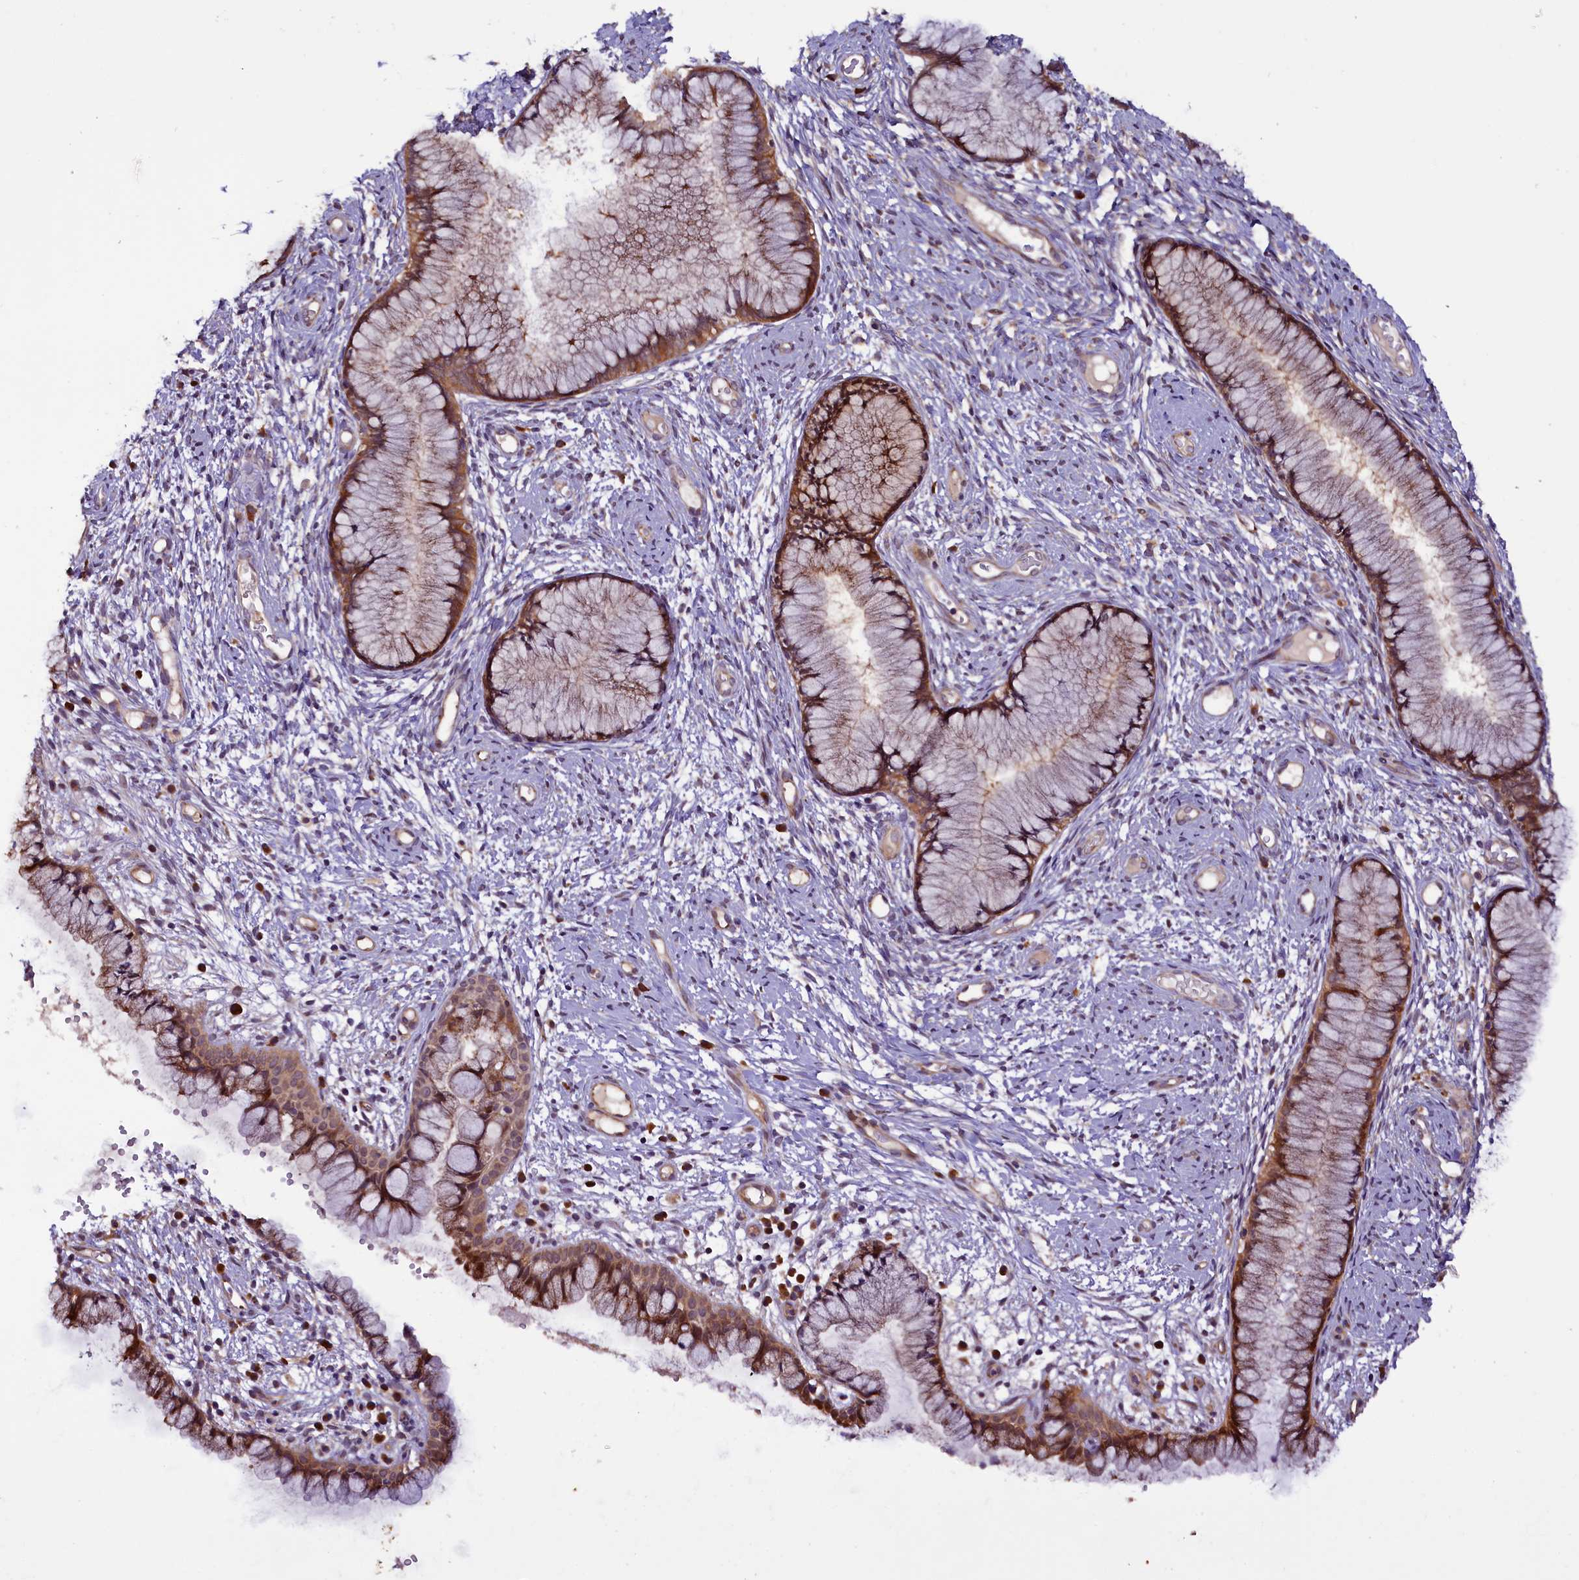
{"staining": {"intensity": "moderate", "quantity": ">75%", "location": "cytoplasmic/membranous"}, "tissue": "cervix", "cell_type": "Glandular cells", "image_type": "normal", "snomed": [{"axis": "morphology", "description": "Normal tissue, NOS"}, {"axis": "topography", "description": "Cervix"}], "caption": "IHC (DAB (3,3'-diaminobenzidine)) staining of unremarkable human cervix shows moderate cytoplasmic/membranous protein expression in approximately >75% of glandular cells.", "gene": "RPUSD2", "patient": {"sex": "female", "age": 42}}